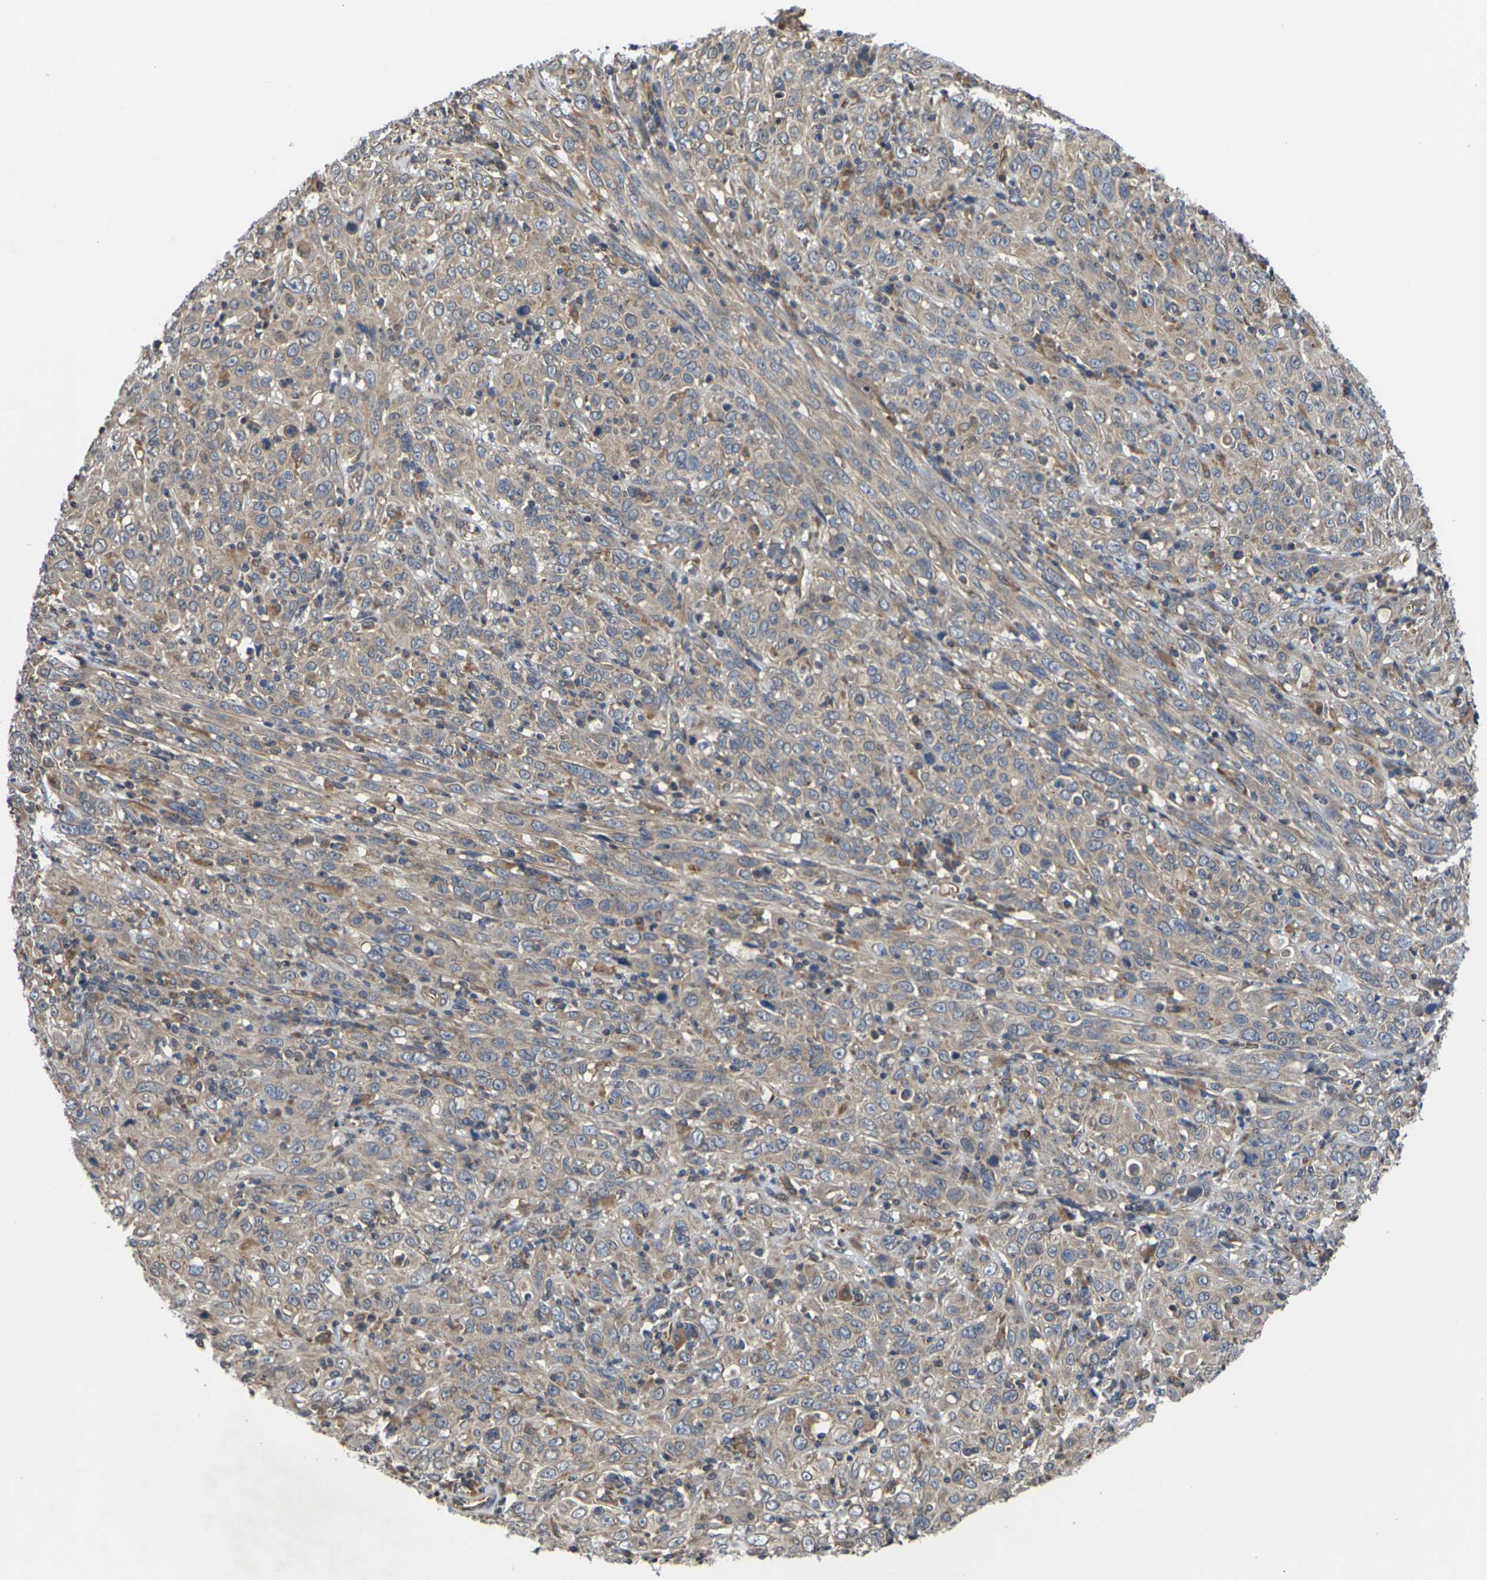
{"staining": {"intensity": "moderate", "quantity": ">75%", "location": "cytoplasmic/membranous"}, "tissue": "cervical cancer", "cell_type": "Tumor cells", "image_type": "cancer", "snomed": [{"axis": "morphology", "description": "Squamous cell carcinoma, NOS"}, {"axis": "topography", "description": "Cervix"}], "caption": "Immunohistochemistry (IHC) photomicrograph of neoplastic tissue: cervical cancer (squamous cell carcinoma) stained using immunohistochemistry exhibits medium levels of moderate protein expression localized specifically in the cytoplasmic/membranous of tumor cells, appearing as a cytoplasmic/membranous brown color.", "gene": "DKK2", "patient": {"sex": "female", "age": 46}}